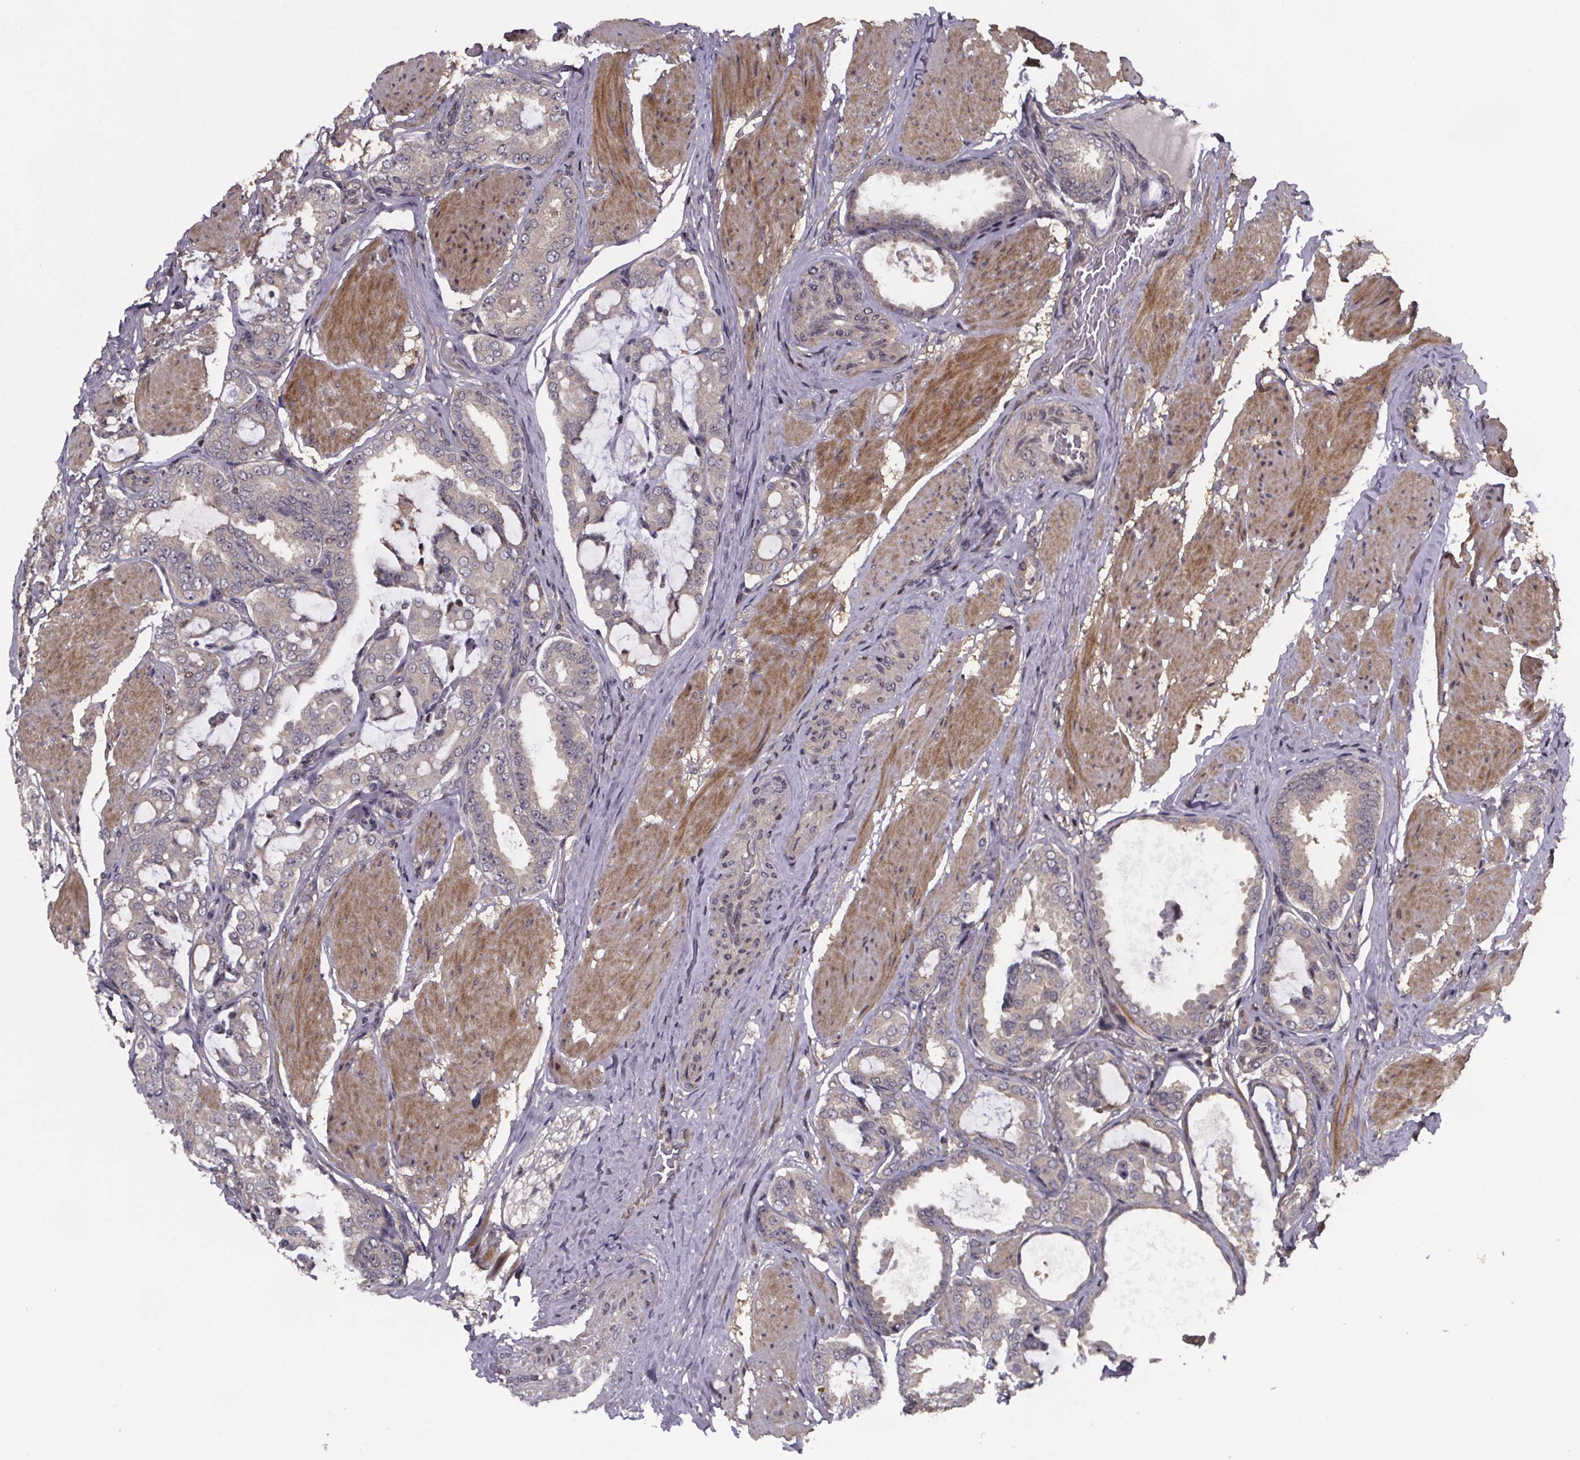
{"staining": {"intensity": "negative", "quantity": "none", "location": "none"}, "tissue": "prostate cancer", "cell_type": "Tumor cells", "image_type": "cancer", "snomed": [{"axis": "morphology", "description": "Adenocarcinoma, High grade"}, {"axis": "topography", "description": "Prostate"}], "caption": "Tumor cells show no significant positivity in prostate adenocarcinoma (high-grade). (Immunohistochemistry (ihc), brightfield microscopy, high magnification).", "gene": "FN3KRP", "patient": {"sex": "male", "age": 63}}